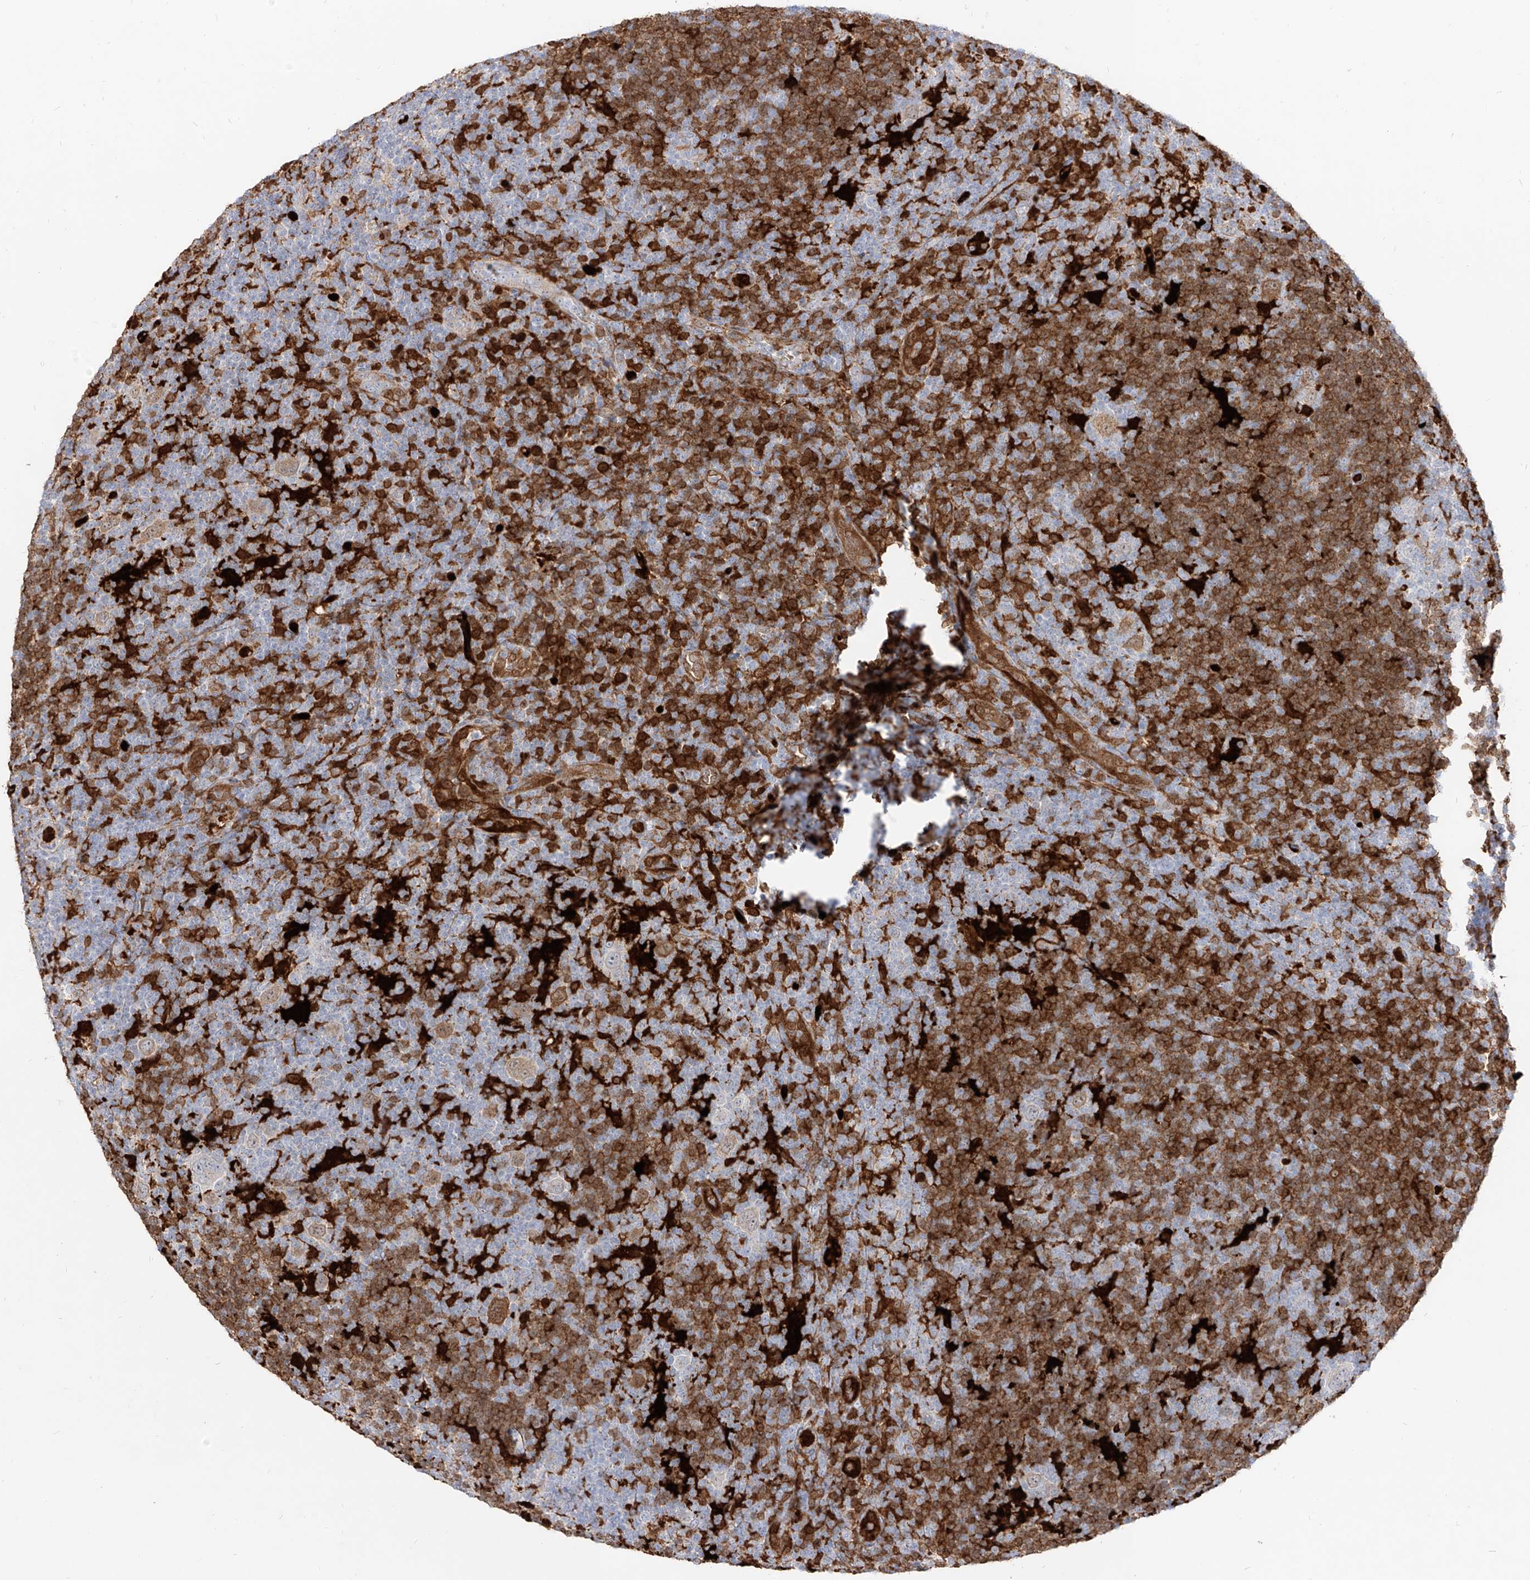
{"staining": {"intensity": "moderate", "quantity": "25%-75%", "location": "cytoplasmic/membranous"}, "tissue": "lymphoma", "cell_type": "Tumor cells", "image_type": "cancer", "snomed": [{"axis": "morphology", "description": "Hodgkin's disease, NOS"}, {"axis": "topography", "description": "Lymph node"}], "caption": "Immunohistochemical staining of human Hodgkin's disease shows medium levels of moderate cytoplasmic/membranous staining in approximately 25%-75% of tumor cells. (Stains: DAB (3,3'-diaminobenzidine) in brown, nuclei in blue, Microscopy: brightfield microscopy at high magnification).", "gene": "KYNU", "patient": {"sex": "female", "age": 57}}